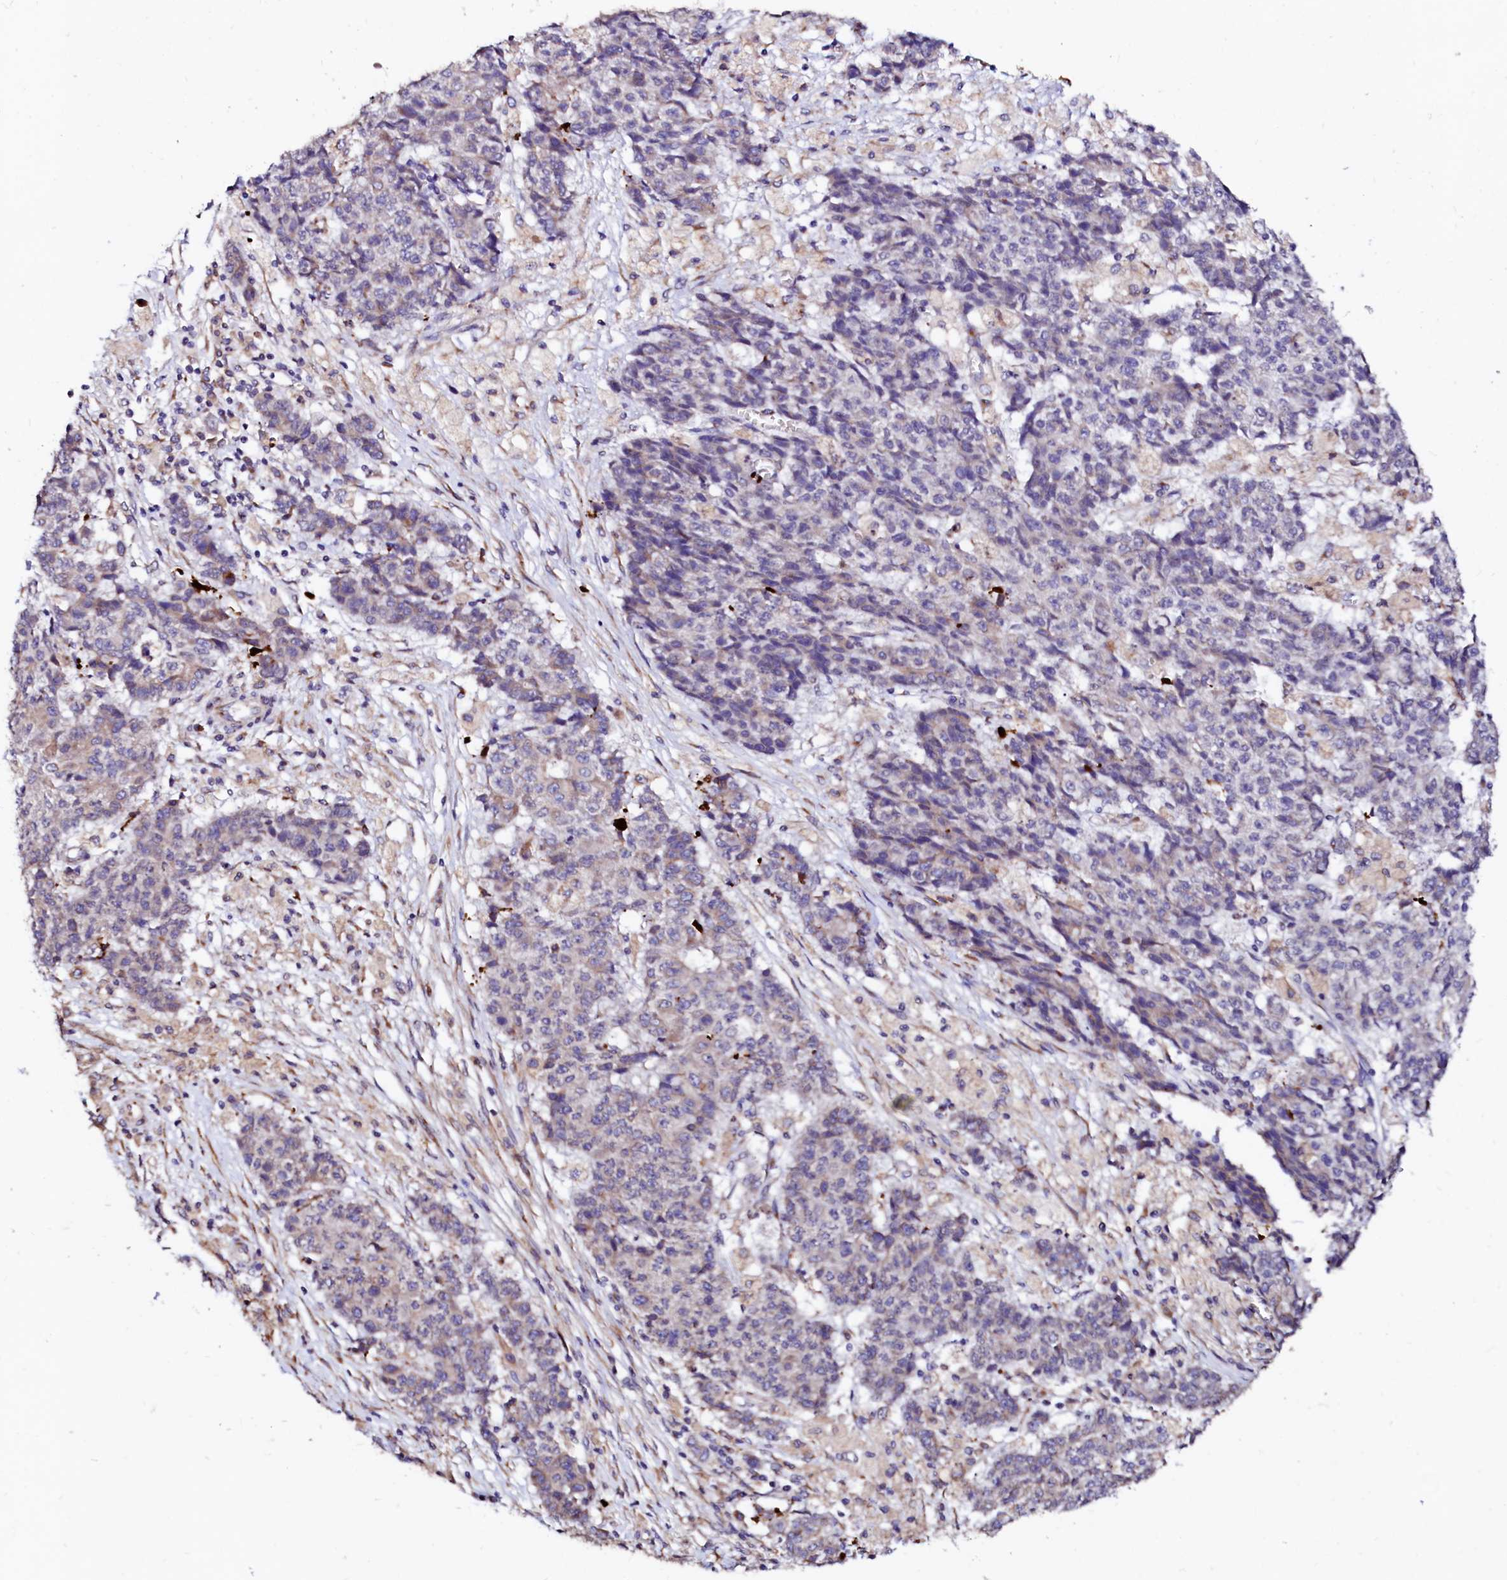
{"staining": {"intensity": "weak", "quantity": "<25%", "location": "cytoplasmic/membranous"}, "tissue": "ovarian cancer", "cell_type": "Tumor cells", "image_type": "cancer", "snomed": [{"axis": "morphology", "description": "Carcinoma, endometroid"}, {"axis": "topography", "description": "Ovary"}], "caption": "A photomicrograph of ovarian endometroid carcinoma stained for a protein reveals no brown staining in tumor cells.", "gene": "LMAN1", "patient": {"sex": "female", "age": 42}}